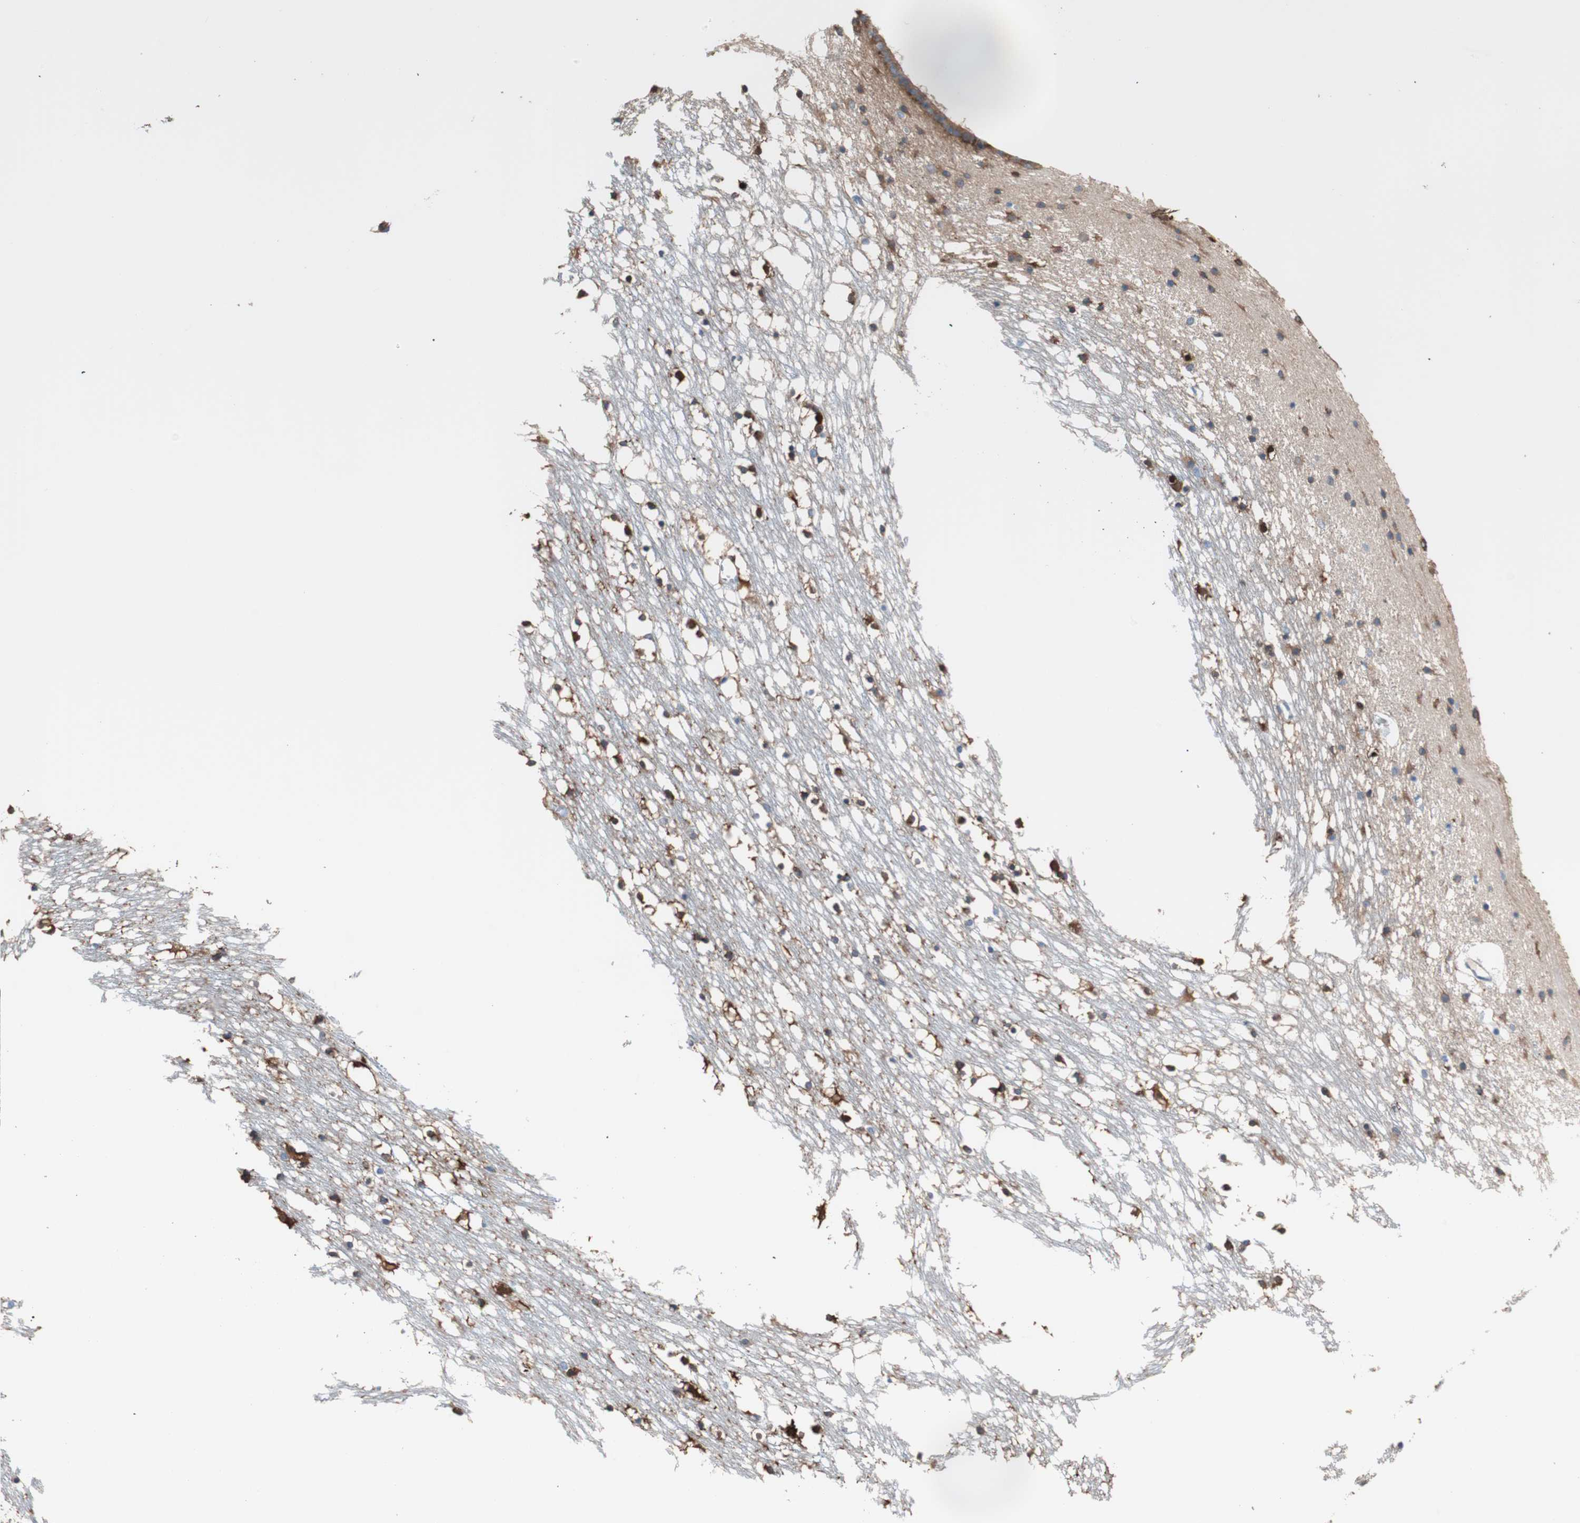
{"staining": {"intensity": "strong", "quantity": "25%-75%", "location": "cytoplasmic/membranous,nuclear"}, "tissue": "caudate", "cell_type": "Glial cells", "image_type": "normal", "snomed": [{"axis": "morphology", "description": "Normal tissue, NOS"}, {"axis": "topography", "description": "Lateral ventricle wall"}], "caption": "The immunohistochemical stain labels strong cytoplasmic/membranous,nuclear expression in glial cells of benign caudate. Nuclei are stained in blue.", "gene": "GLUL", "patient": {"sex": "male", "age": 45}}